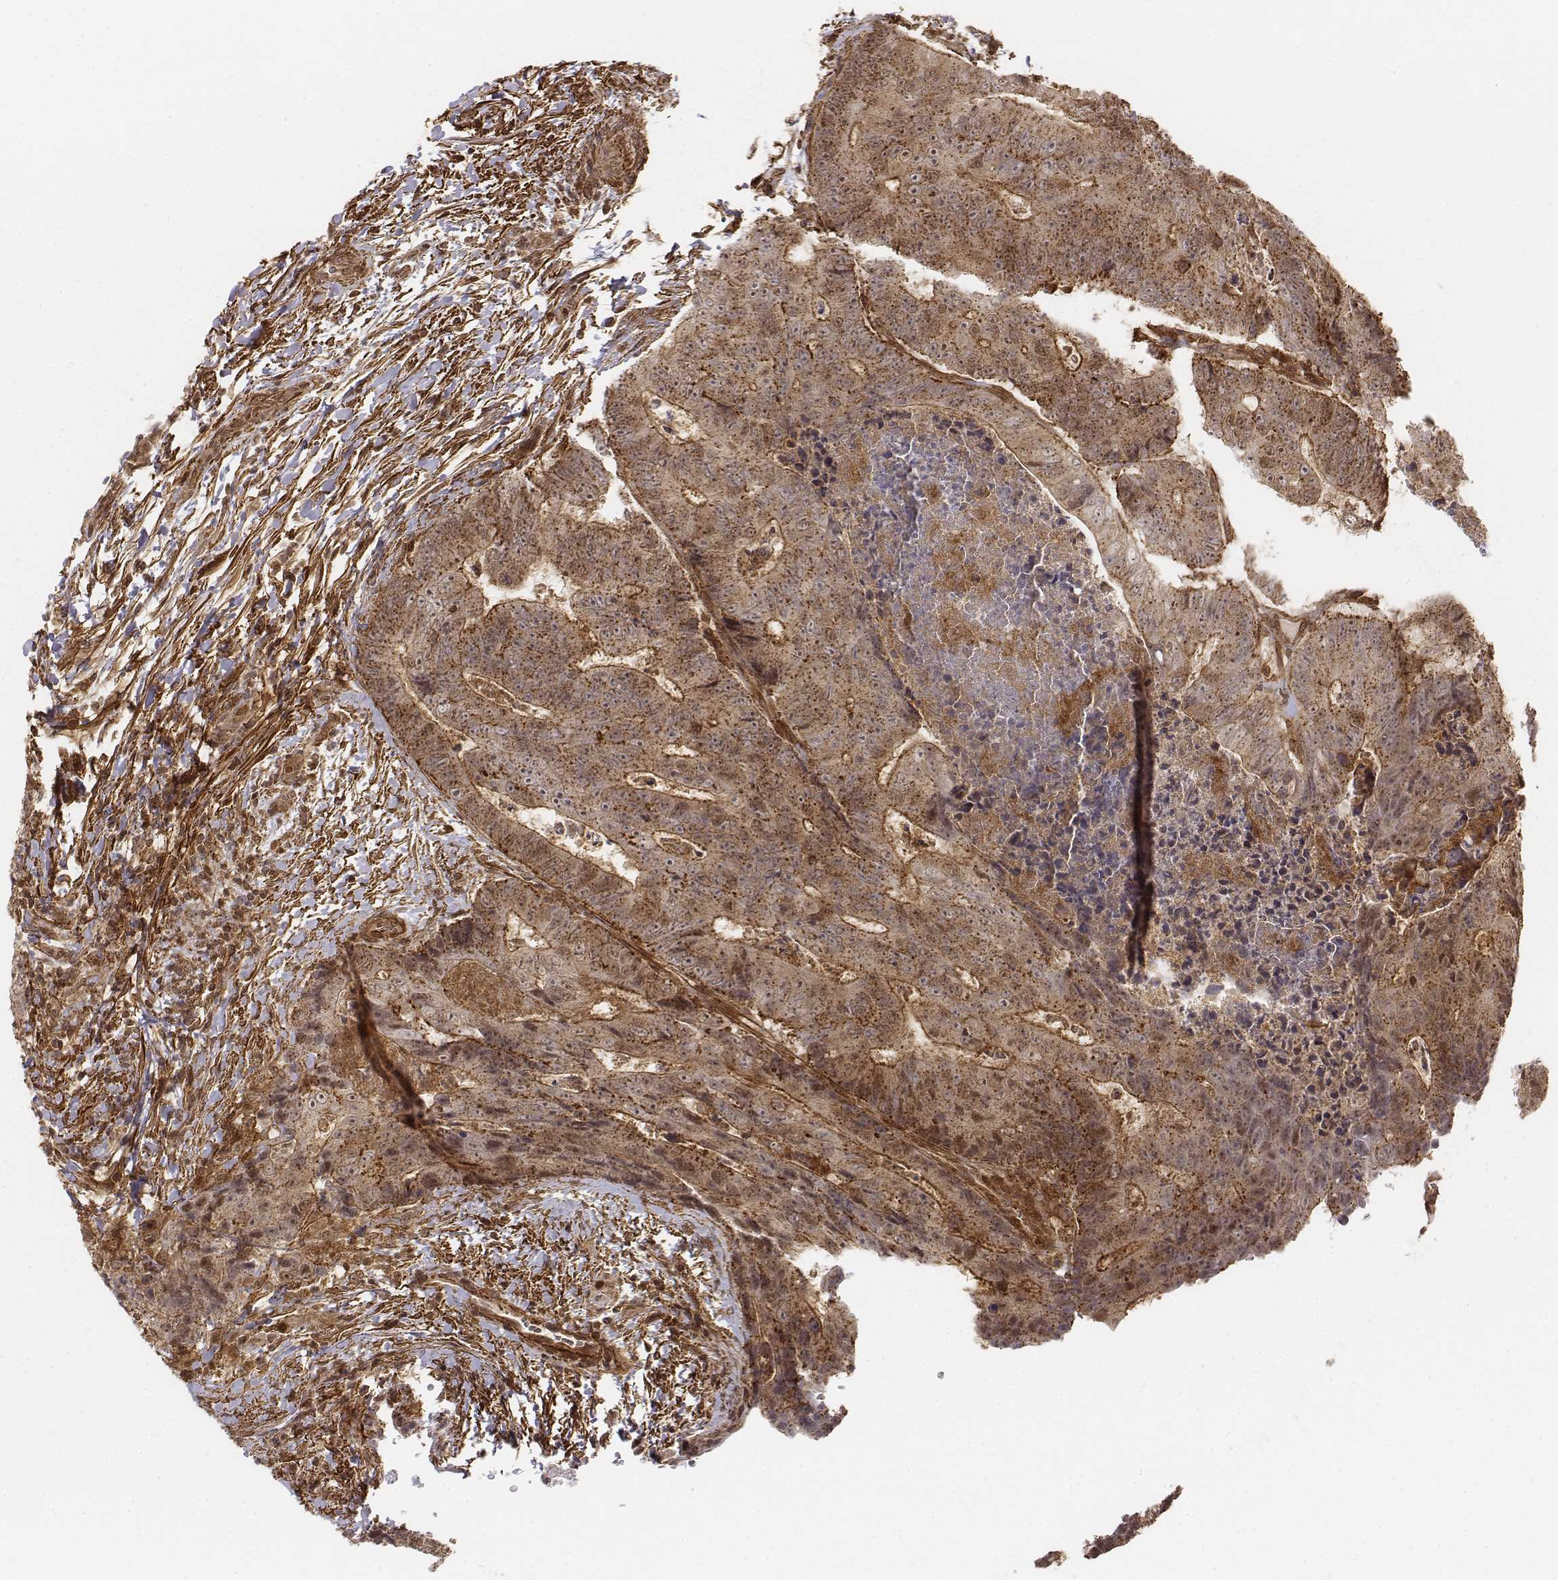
{"staining": {"intensity": "moderate", "quantity": ">75%", "location": "cytoplasmic/membranous,nuclear"}, "tissue": "colorectal cancer", "cell_type": "Tumor cells", "image_type": "cancer", "snomed": [{"axis": "morphology", "description": "Adenocarcinoma, NOS"}, {"axis": "topography", "description": "Colon"}], "caption": "A brown stain labels moderate cytoplasmic/membranous and nuclear staining of a protein in colorectal cancer tumor cells. The staining was performed using DAB (3,3'-diaminobenzidine), with brown indicating positive protein expression. Nuclei are stained blue with hematoxylin.", "gene": "ZFYVE19", "patient": {"sex": "female", "age": 48}}